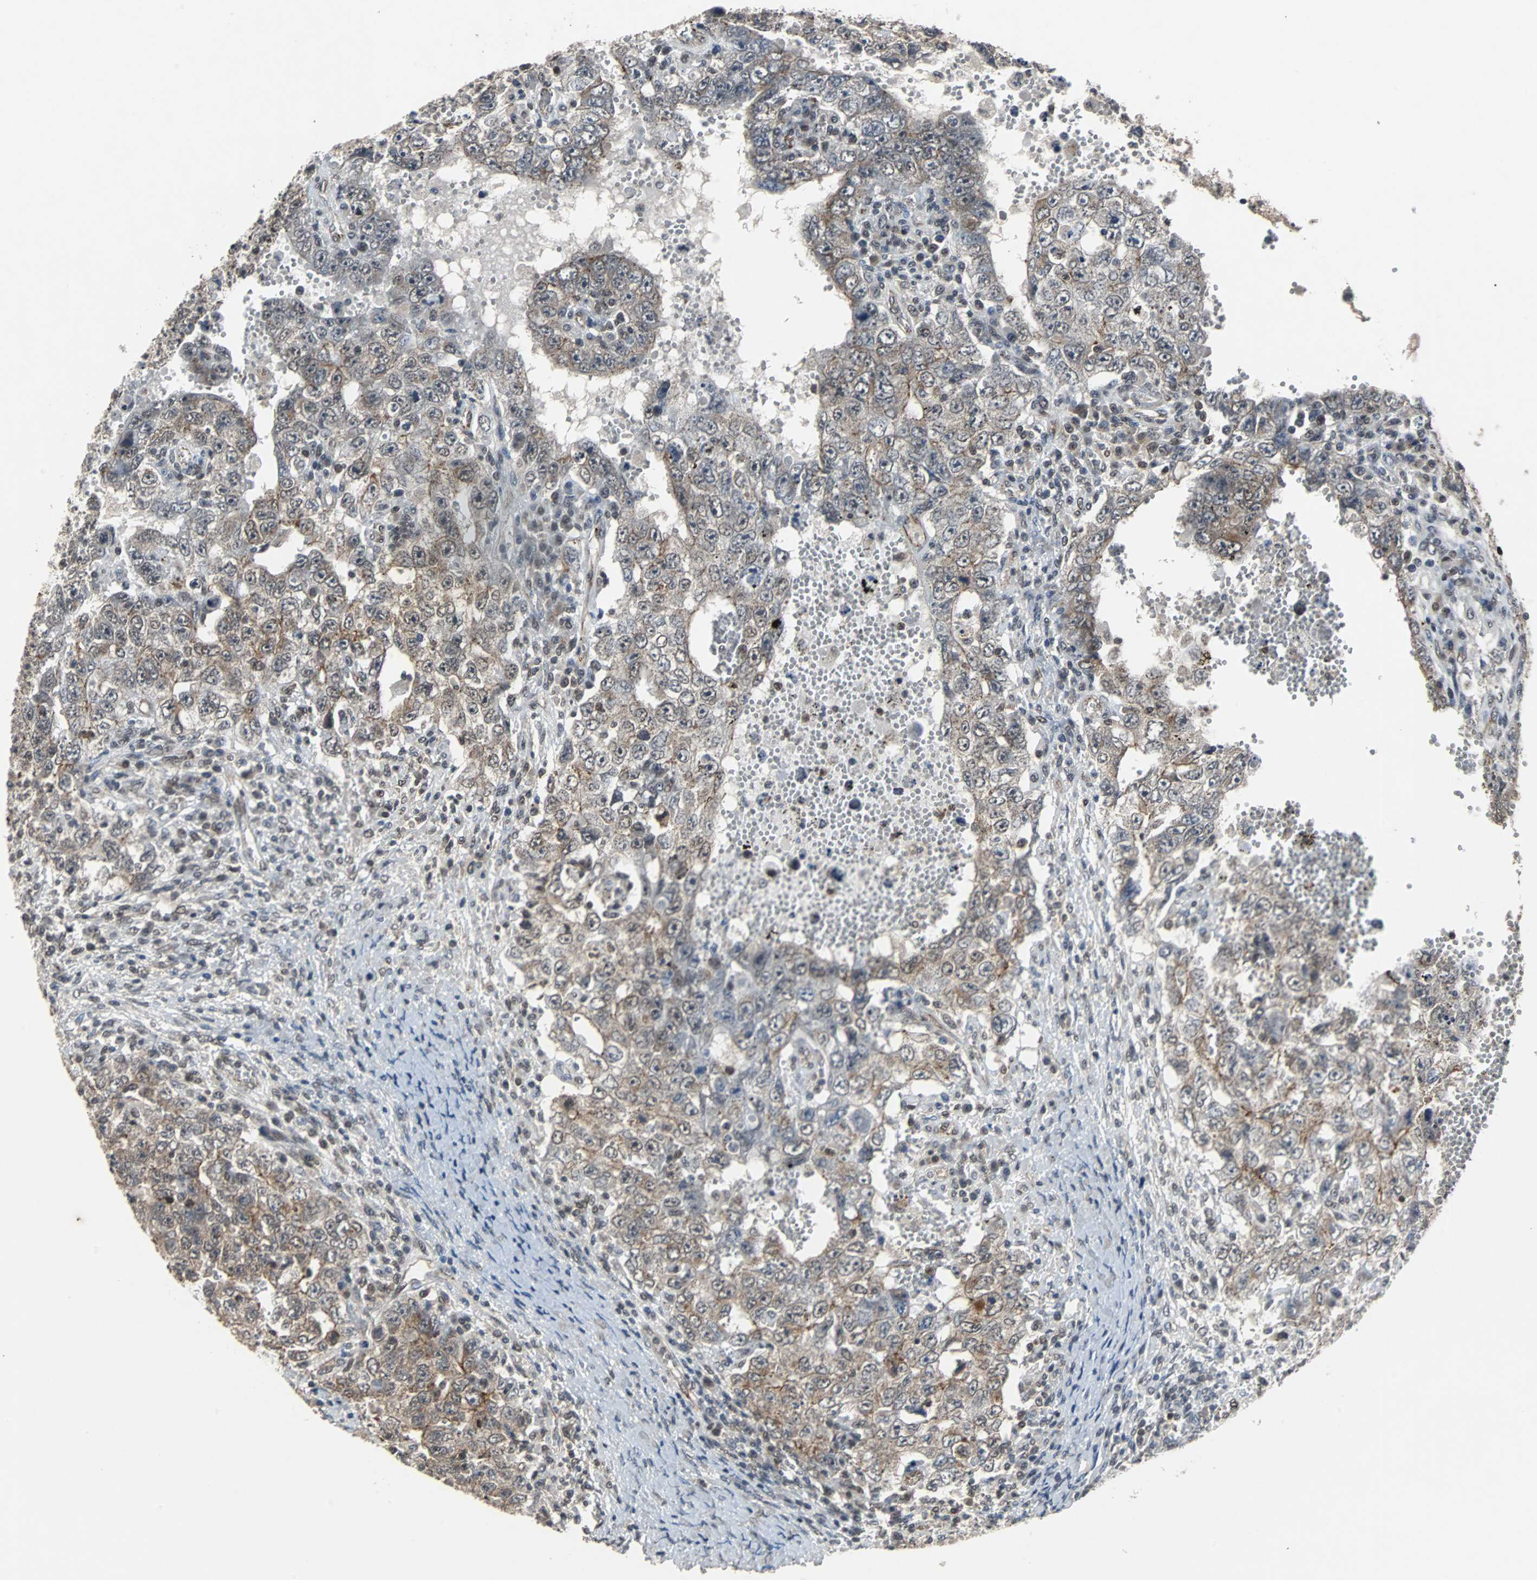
{"staining": {"intensity": "weak", "quantity": ">75%", "location": "cytoplasmic/membranous"}, "tissue": "testis cancer", "cell_type": "Tumor cells", "image_type": "cancer", "snomed": [{"axis": "morphology", "description": "Carcinoma, Embryonal, NOS"}, {"axis": "topography", "description": "Testis"}], "caption": "Testis cancer stained with DAB immunohistochemistry (IHC) demonstrates low levels of weak cytoplasmic/membranous positivity in about >75% of tumor cells.", "gene": "LSR", "patient": {"sex": "male", "age": 26}}